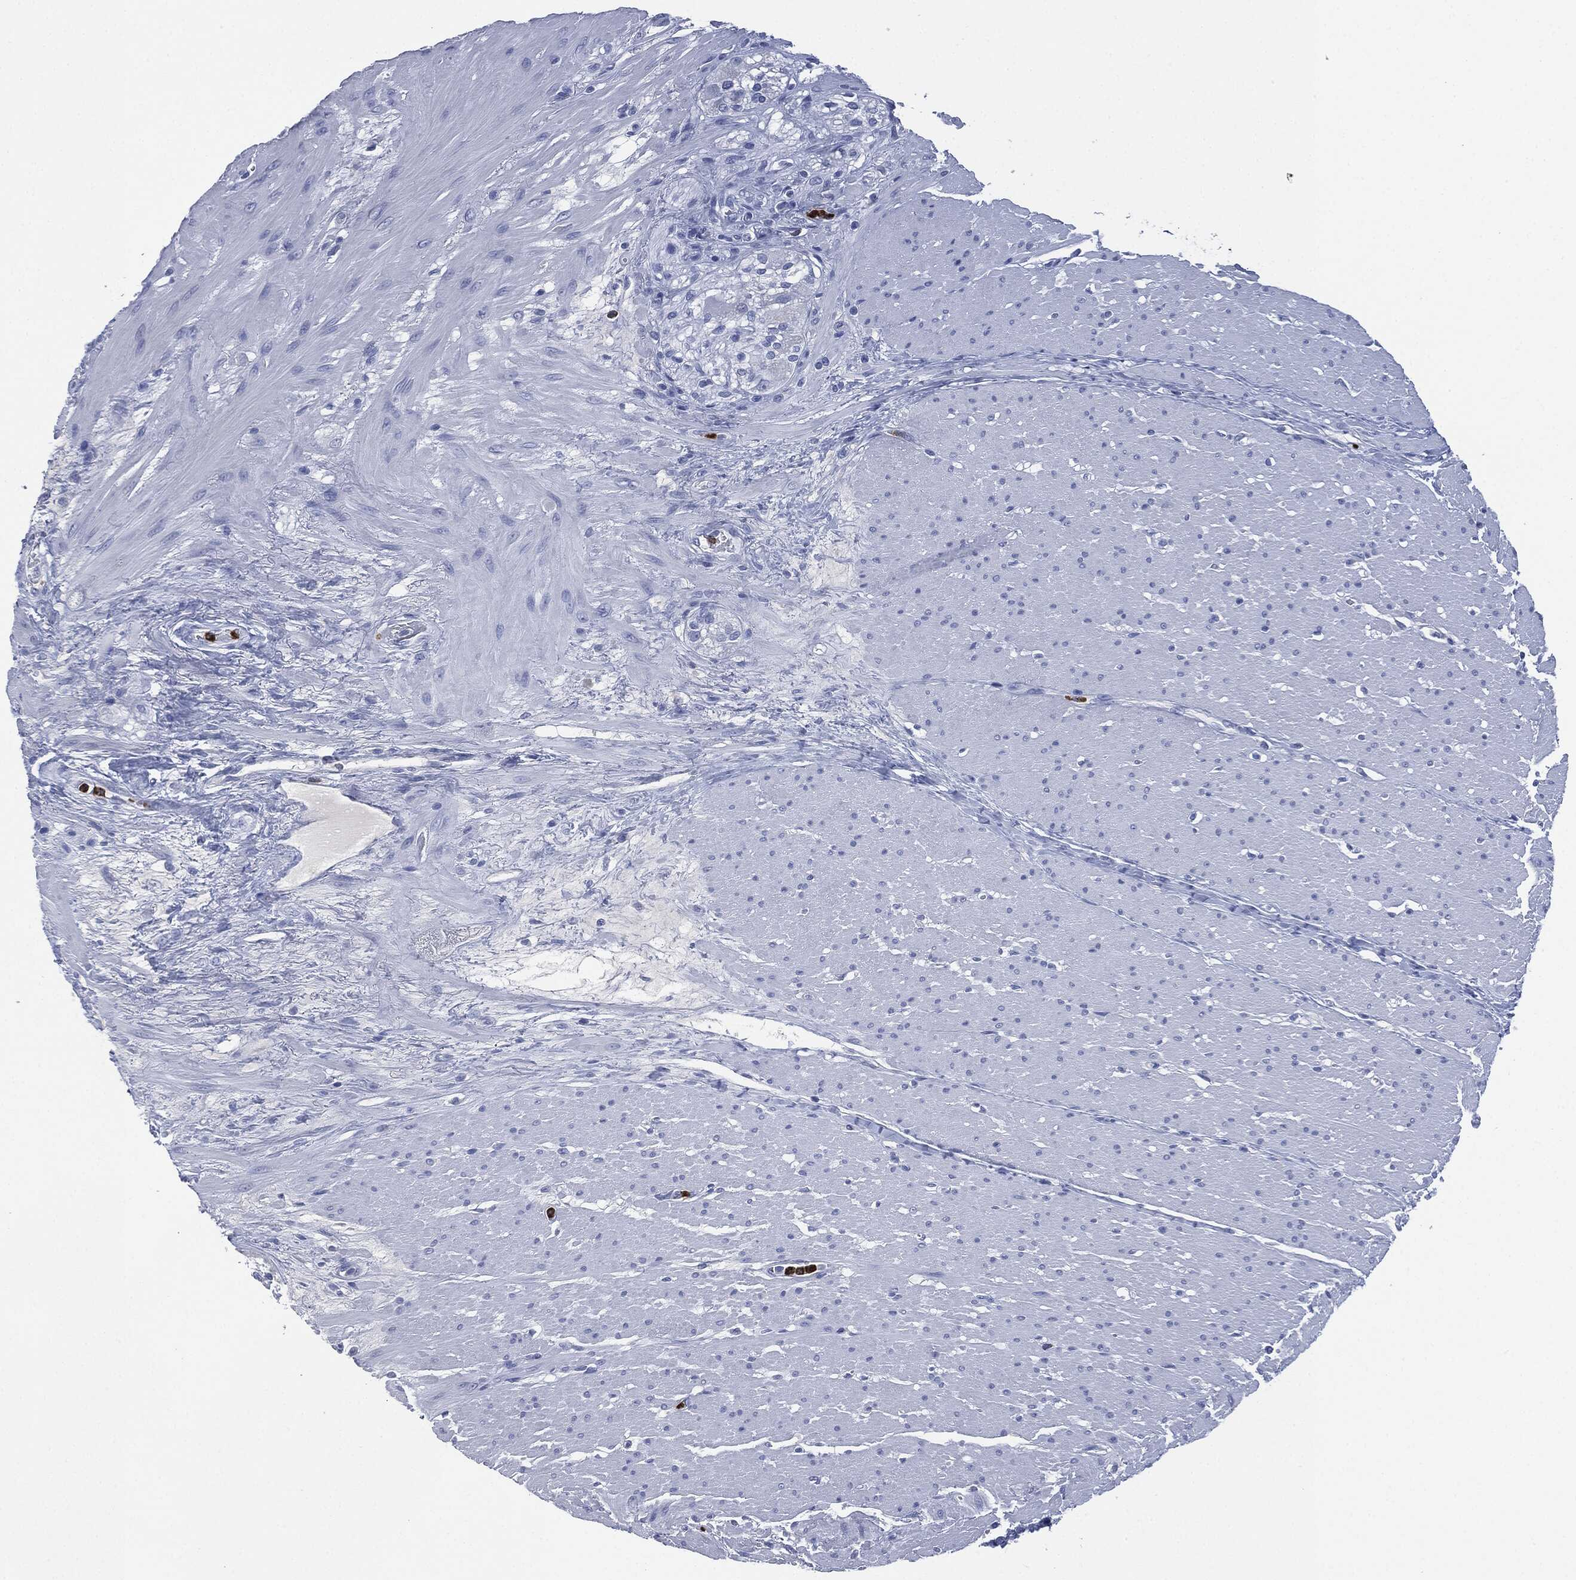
{"staining": {"intensity": "negative", "quantity": "none", "location": "none"}, "tissue": "smooth muscle", "cell_type": "Smooth muscle cells", "image_type": "normal", "snomed": [{"axis": "morphology", "description": "Normal tissue, NOS"}, {"axis": "topography", "description": "Soft tissue"}, {"axis": "topography", "description": "Smooth muscle"}], "caption": "A high-resolution image shows immunohistochemistry staining of benign smooth muscle, which exhibits no significant expression in smooth muscle cells. Brightfield microscopy of IHC stained with DAB (brown) and hematoxylin (blue), captured at high magnification.", "gene": "CEACAM8", "patient": {"sex": "male", "age": 72}}